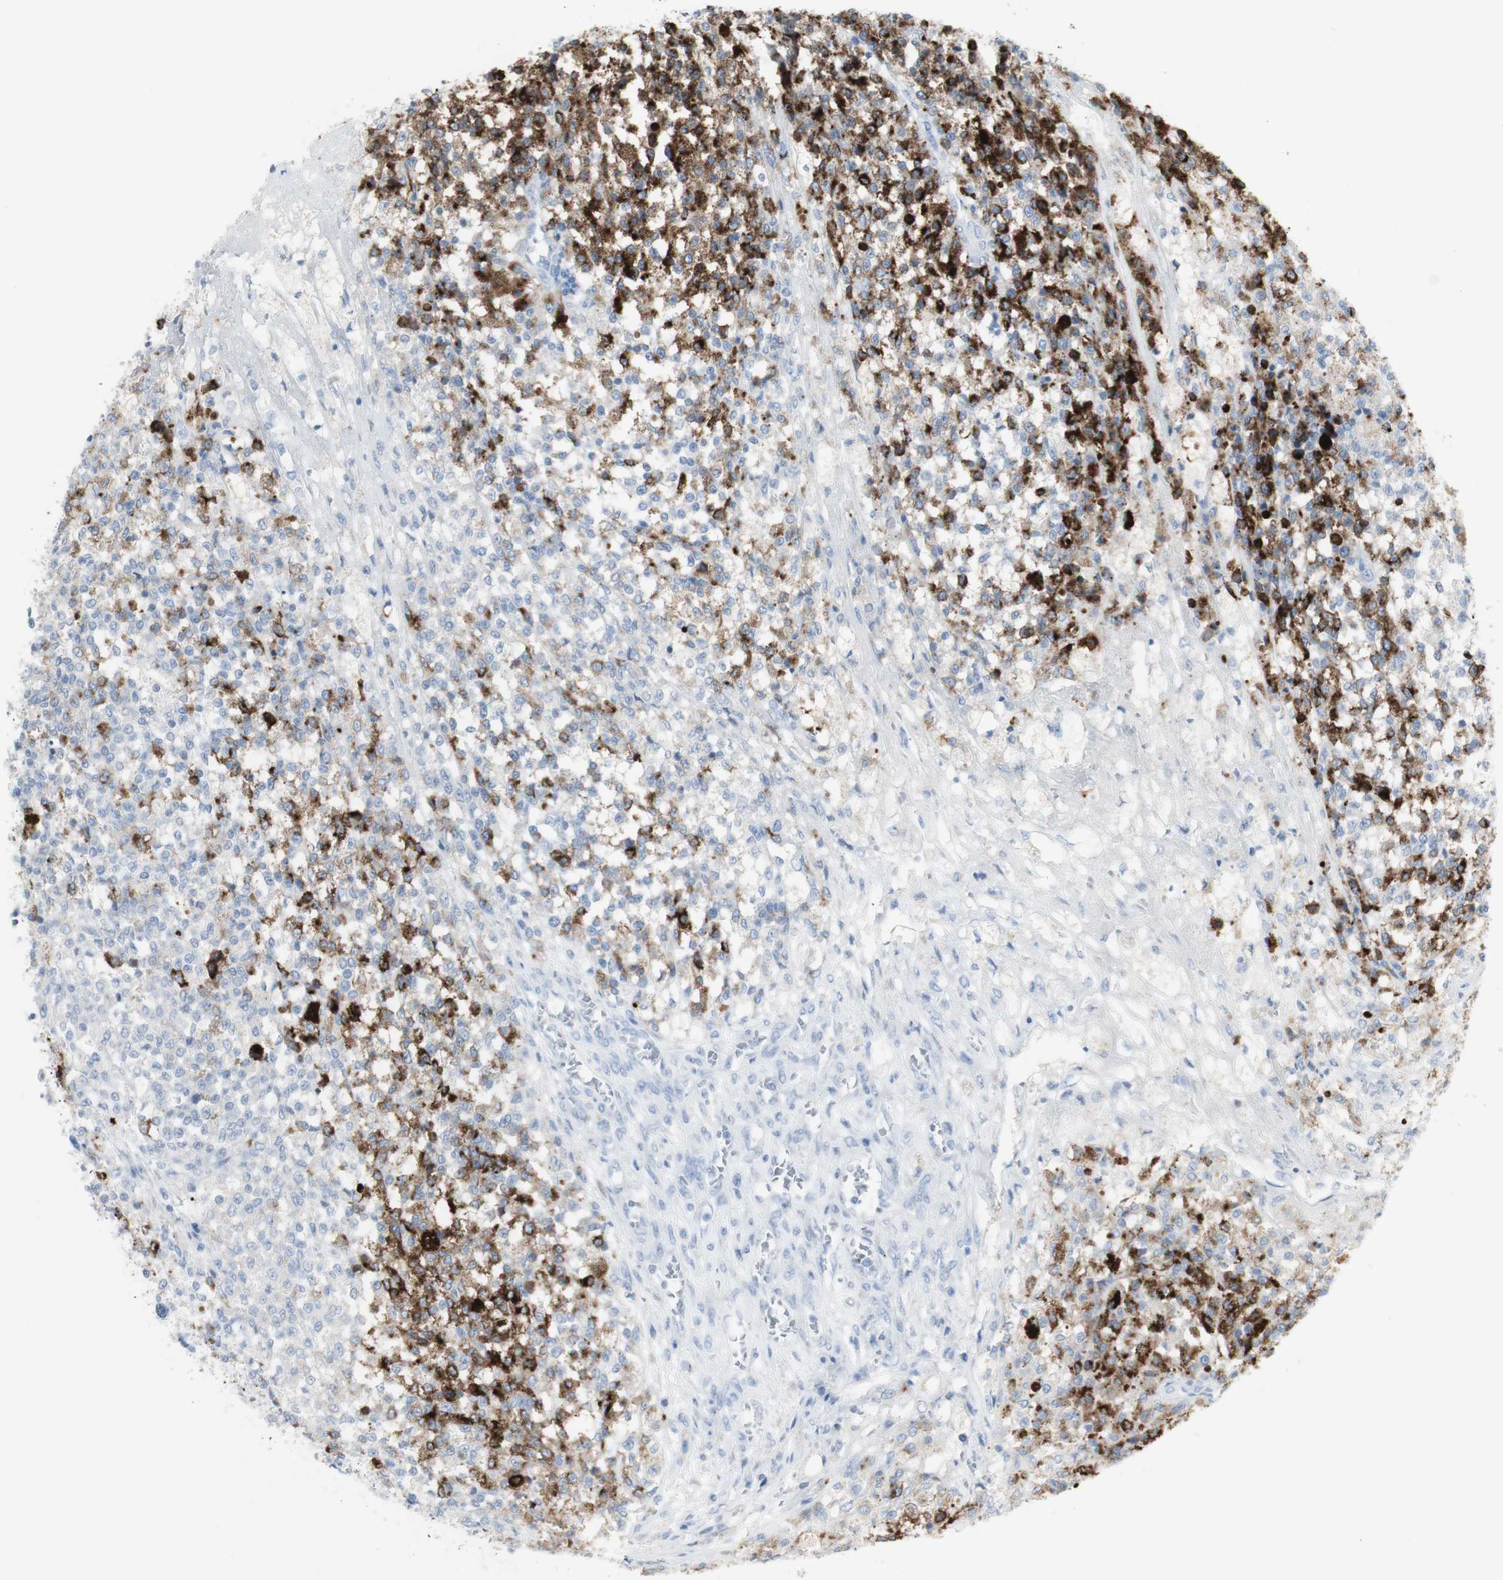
{"staining": {"intensity": "strong", "quantity": "25%-75%", "location": "cytoplasmic/membranous"}, "tissue": "testis cancer", "cell_type": "Tumor cells", "image_type": "cancer", "snomed": [{"axis": "morphology", "description": "Seminoma, NOS"}, {"axis": "topography", "description": "Testis"}], "caption": "The histopathology image displays staining of seminoma (testis), revealing strong cytoplasmic/membranous protein positivity (brown color) within tumor cells.", "gene": "CD207", "patient": {"sex": "male", "age": 59}}